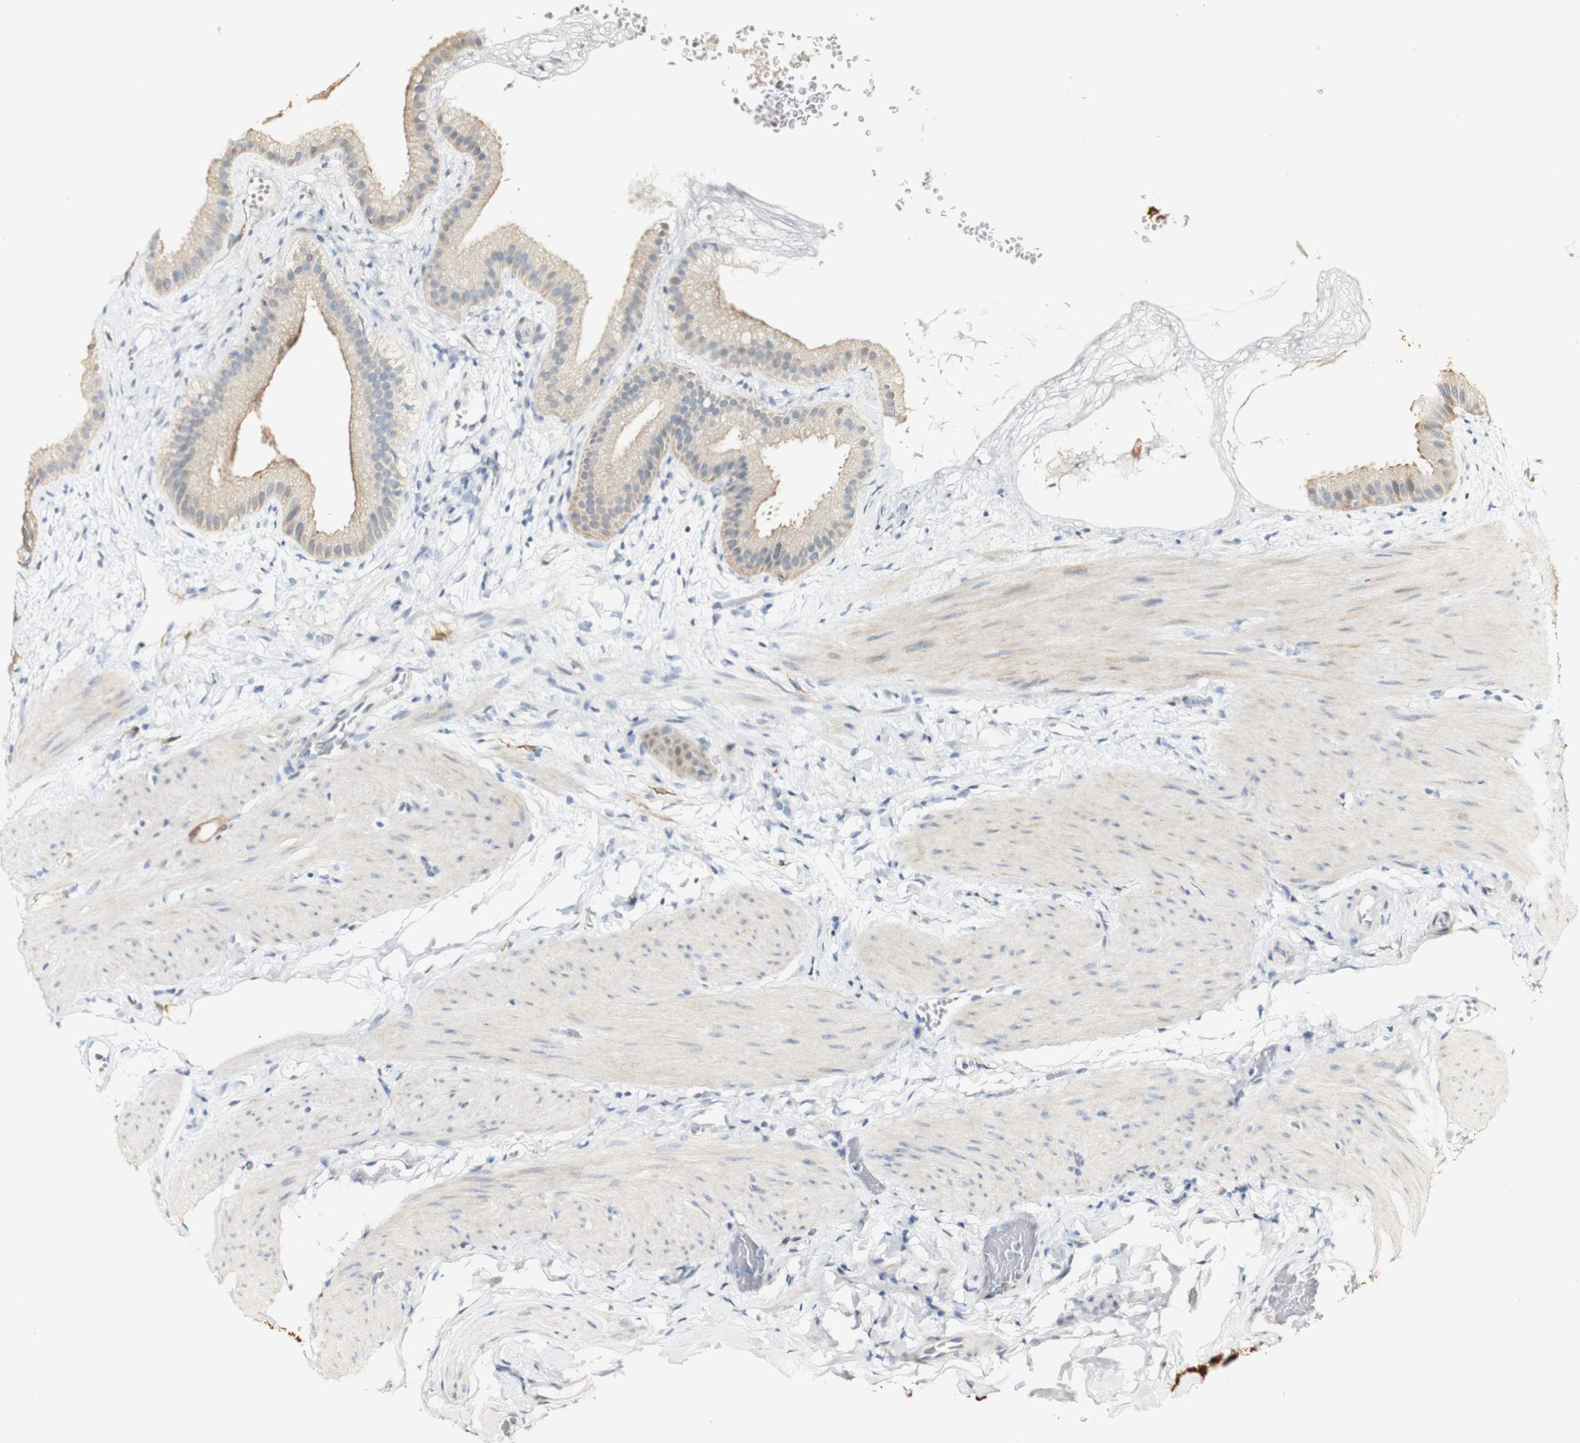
{"staining": {"intensity": "weak", "quantity": "25%-75%", "location": "cytoplasmic/membranous"}, "tissue": "gallbladder", "cell_type": "Glandular cells", "image_type": "normal", "snomed": [{"axis": "morphology", "description": "Normal tissue, NOS"}, {"axis": "topography", "description": "Gallbladder"}], "caption": "Normal gallbladder displays weak cytoplasmic/membranous expression in about 25%-75% of glandular cells The protein is stained brown, and the nuclei are stained in blue (DAB (3,3'-diaminobenzidine) IHC with brightfield microscopy, high magnification)..", "gene": "FMO3", "patient": {"sex": "female", "age": 64}}